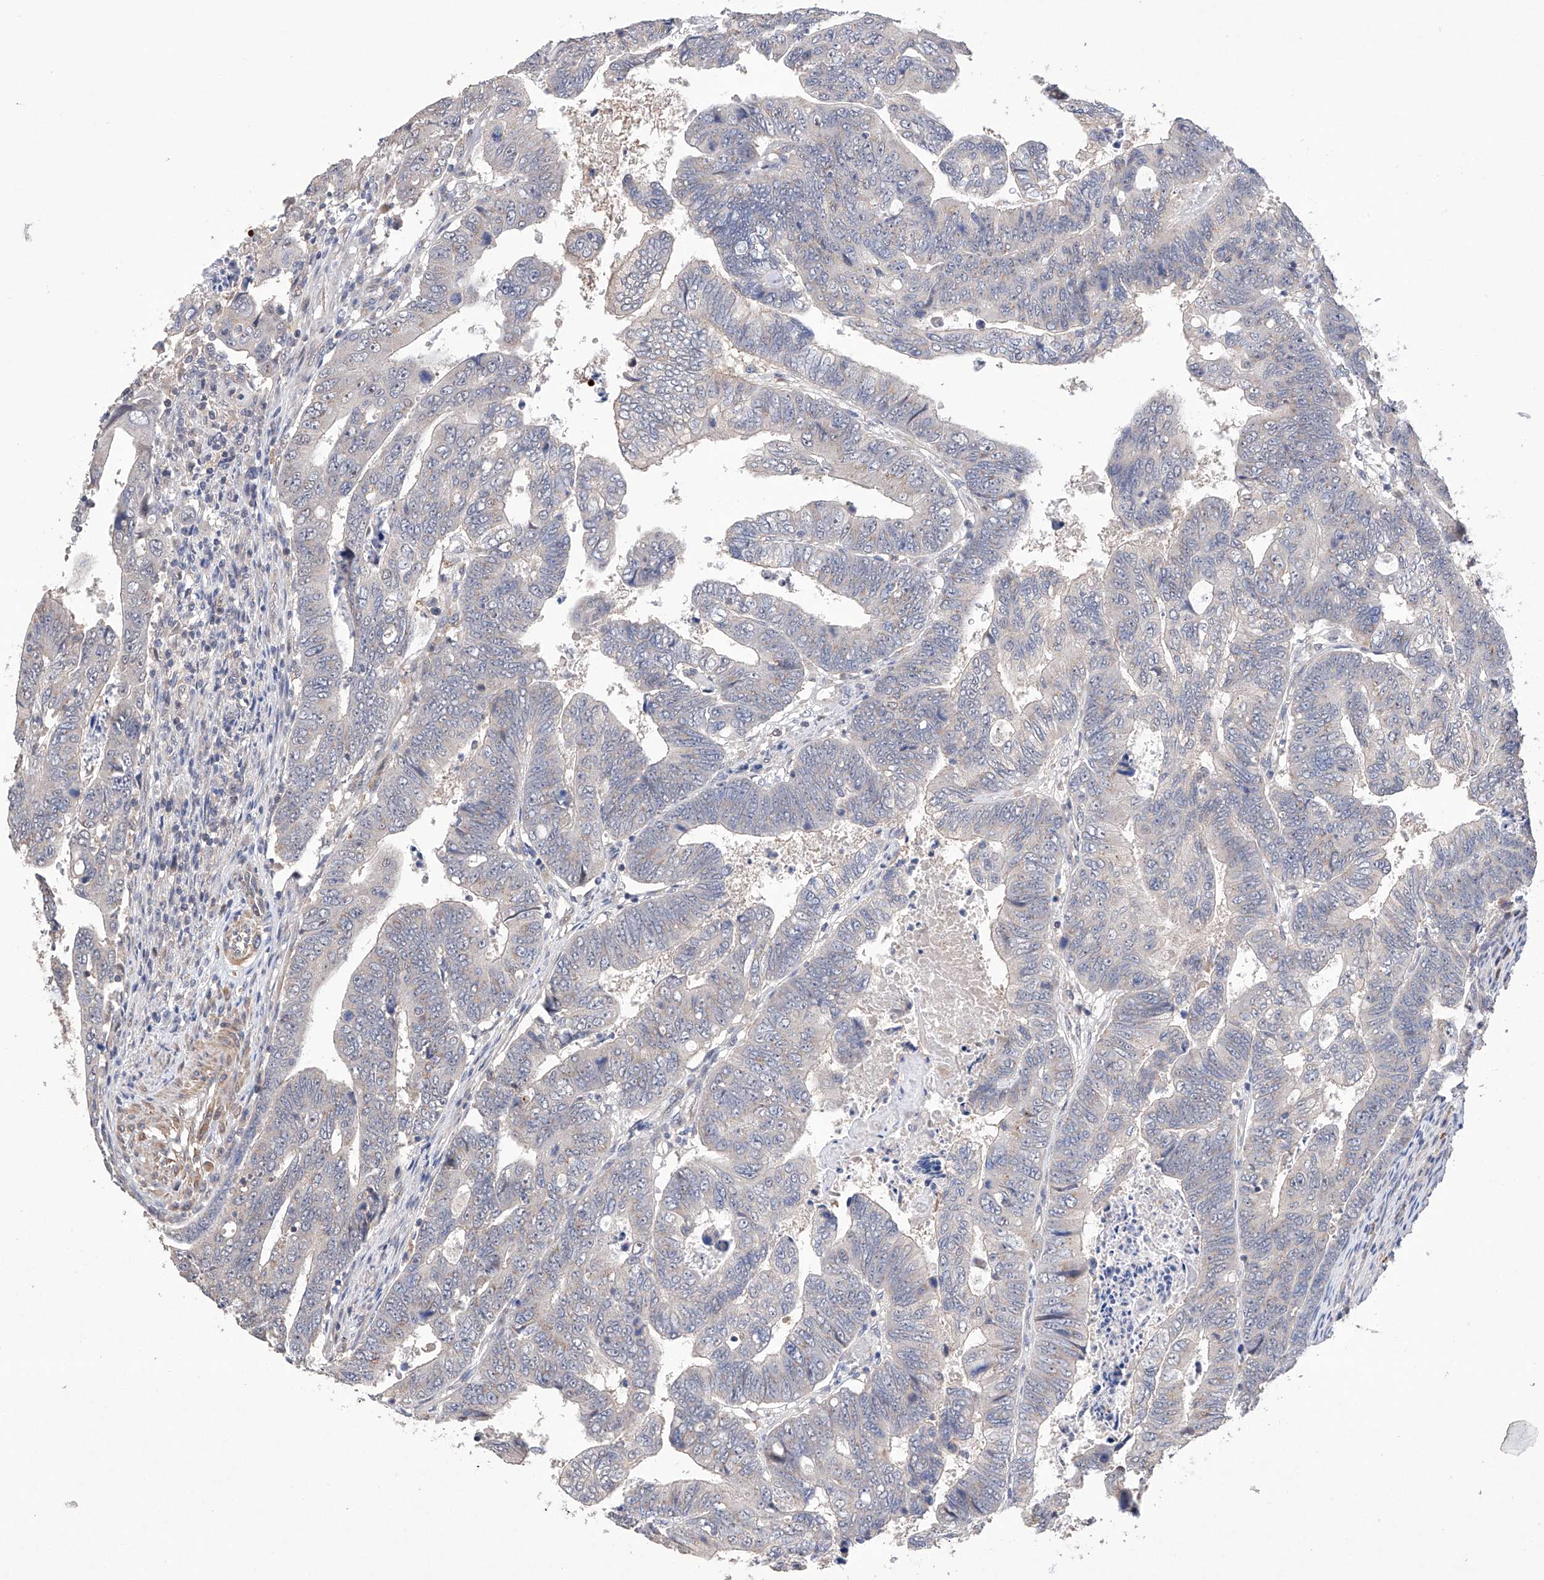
{"staining": {"intensity": "negative", "quantity": "none", "location": "none"}, "tissue": "colorectal cancer", "cell_type": "Tumor cells", "image_type": "cancer", "snomed": [{"axis": "morphology", "description": "Normal tissue, NOS"}, {"axis": "morphology", "description": "Adenocarcinoma, NOS"}, {"axis": "topography", "description": "Rectum"}], "caption": "High magnification brightfield microscopy of colorectal cancer stained with DAB (3,3'-diaminobenzidine) (brown) and counterstained with hematoxylin (blue): tumor cells show no significant staining.", "gene": "AFG1L", "patient": {"sex": "female", "age": 65}}